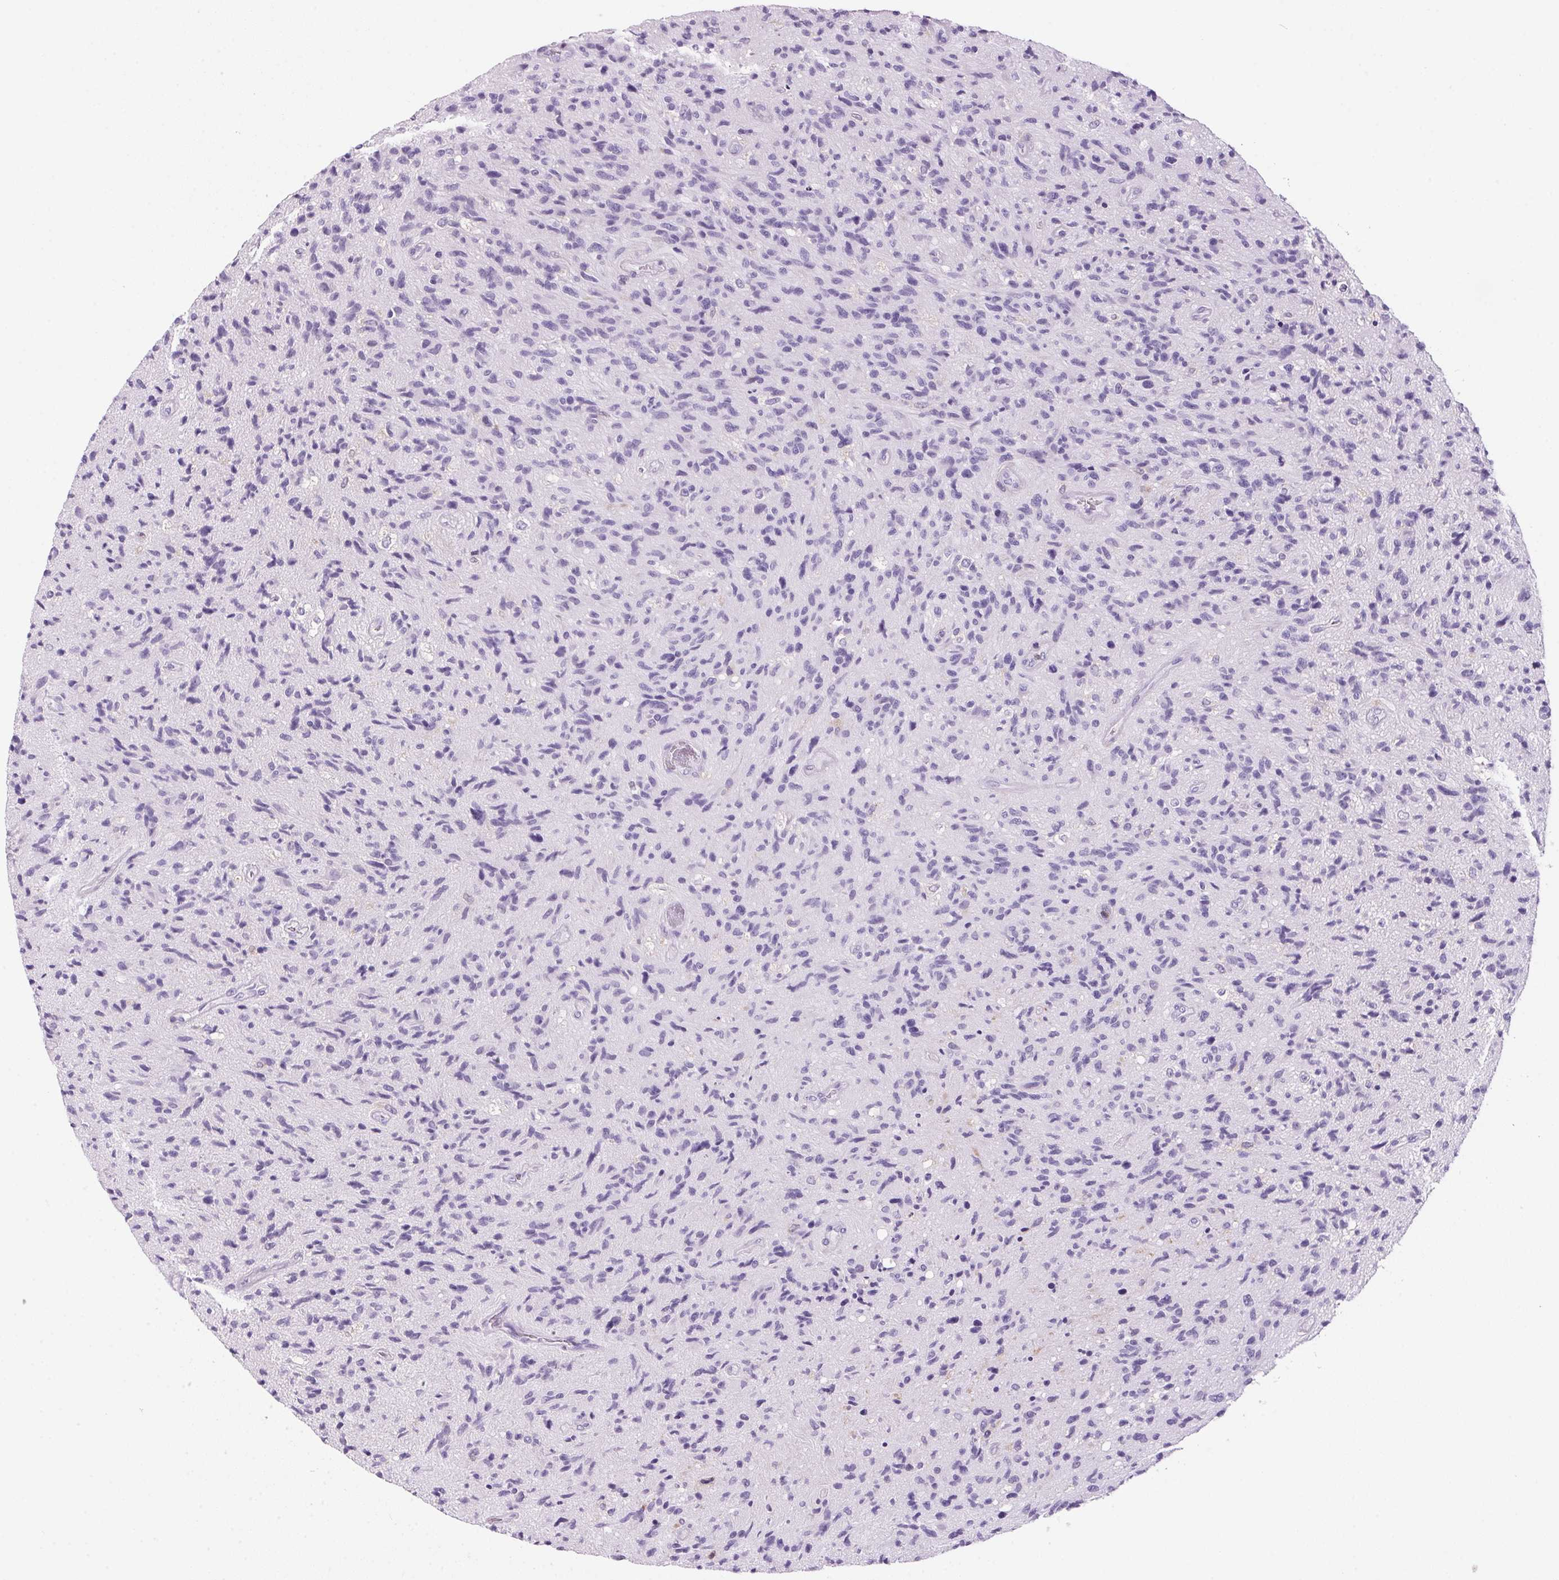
{"staining": {"intensity": "negative", "quantity": "none", "location": "none"}, "tissue": "glioma", "cell_type": "Tumor cells", "image_type": "cancer", "snomed": [{"axis": "morphology", "description": "Glioma, malignant, High grade"}, {"axis": "topography", "description": "Brain"}], "caption": "Glioma stained for a protein using immunohistochemistry (IHC) exhibits no expression tumor cells.", "gene": "S100A2", "patient": {"sex": "male", "age": 54}}